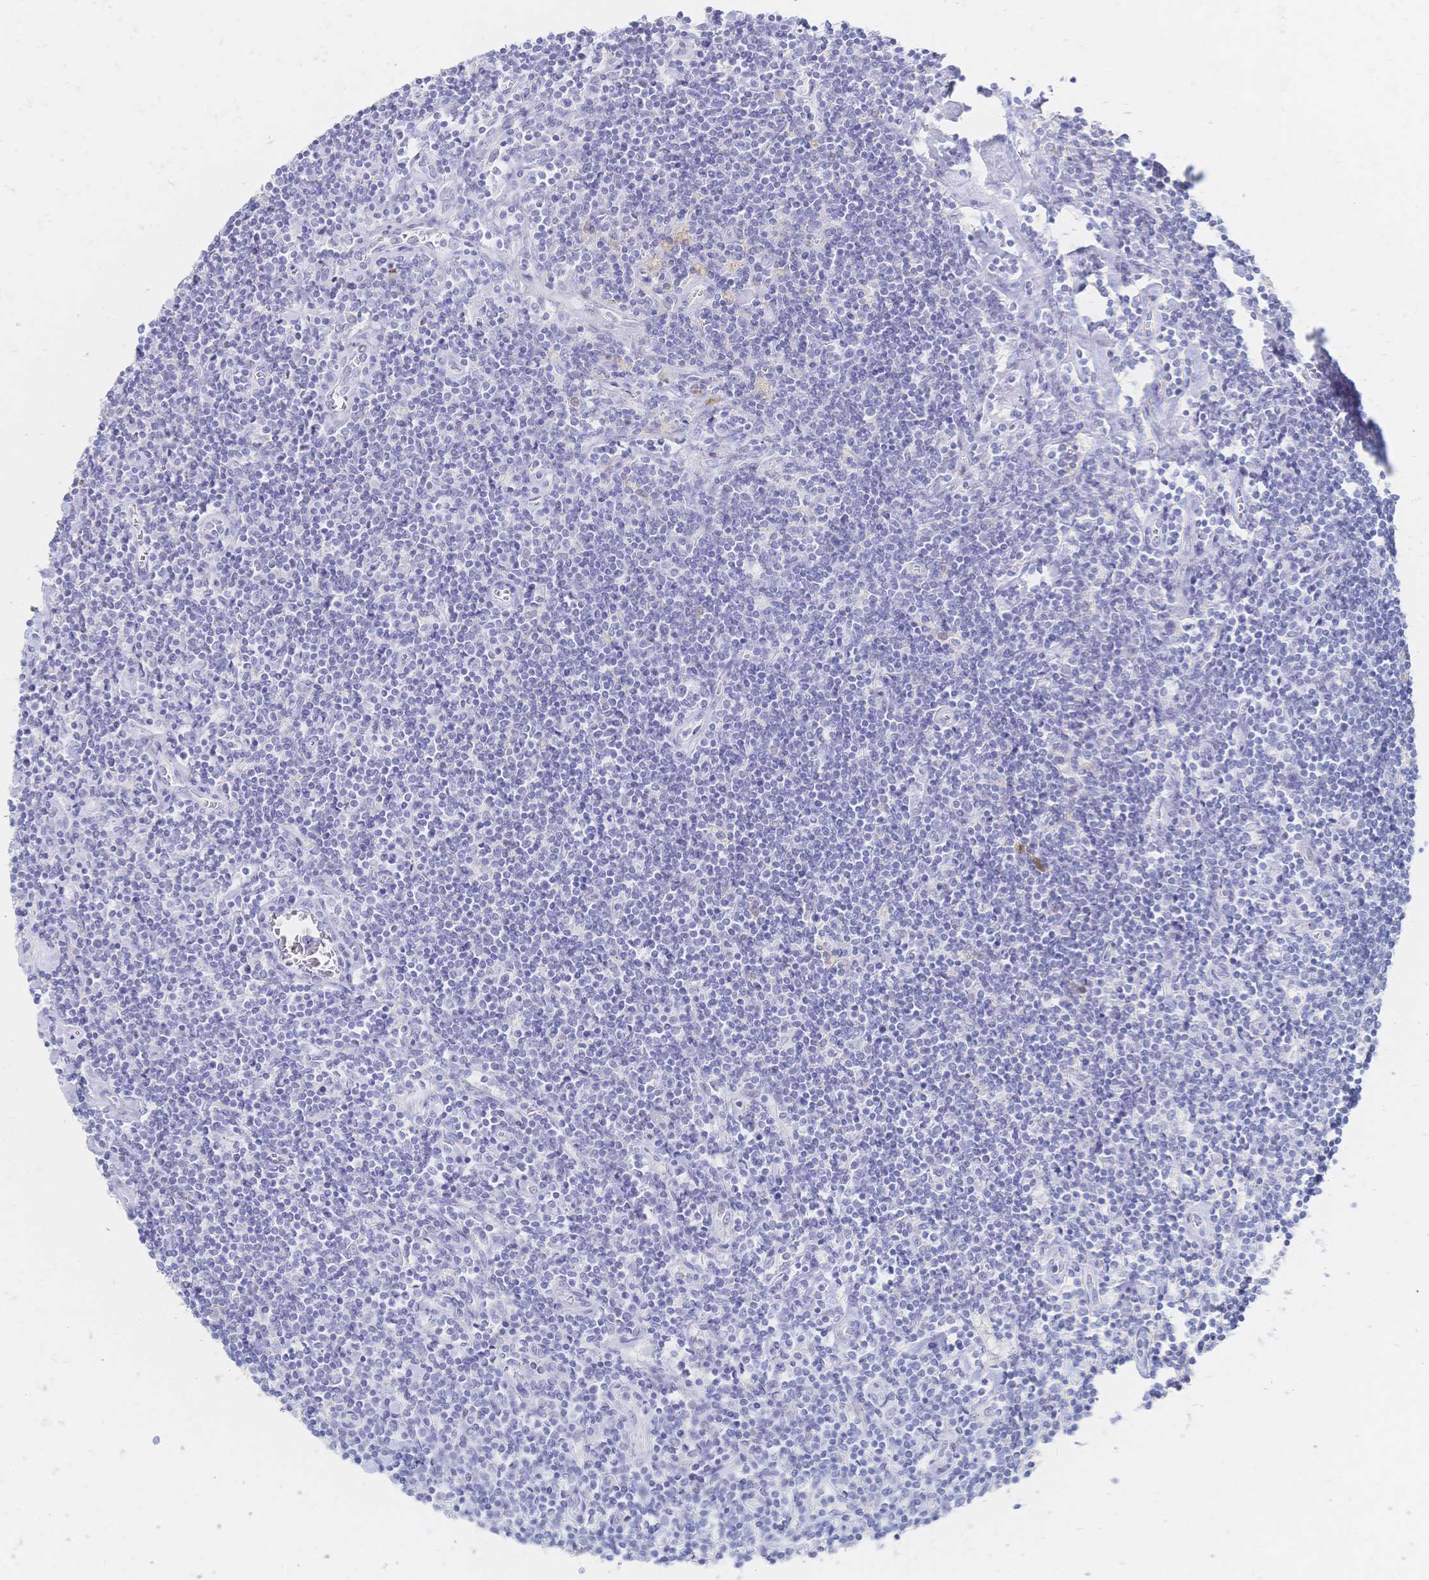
{"staining": {"intensity": "negative", "quantity": "none", "location": "none"}, "tissue": "lymphoma", "cell_type": "Tumor cells", "image_type": "cancer", "snomed": [{"axis": "morphology", "description": "Hodgkin's disease, NOS"}, {"axis": "topography", "description": "Lymph node"}], "caption": "Immunohistochemistry (IHC) image of neoplastic tissue: human lymphoma stained with DAB (3,3'-diaminobenzidine) shows no significant protein expression in tumor cells.", "gene": "PSORS1C2", "patient": {"sex": "male", "age": 40}}